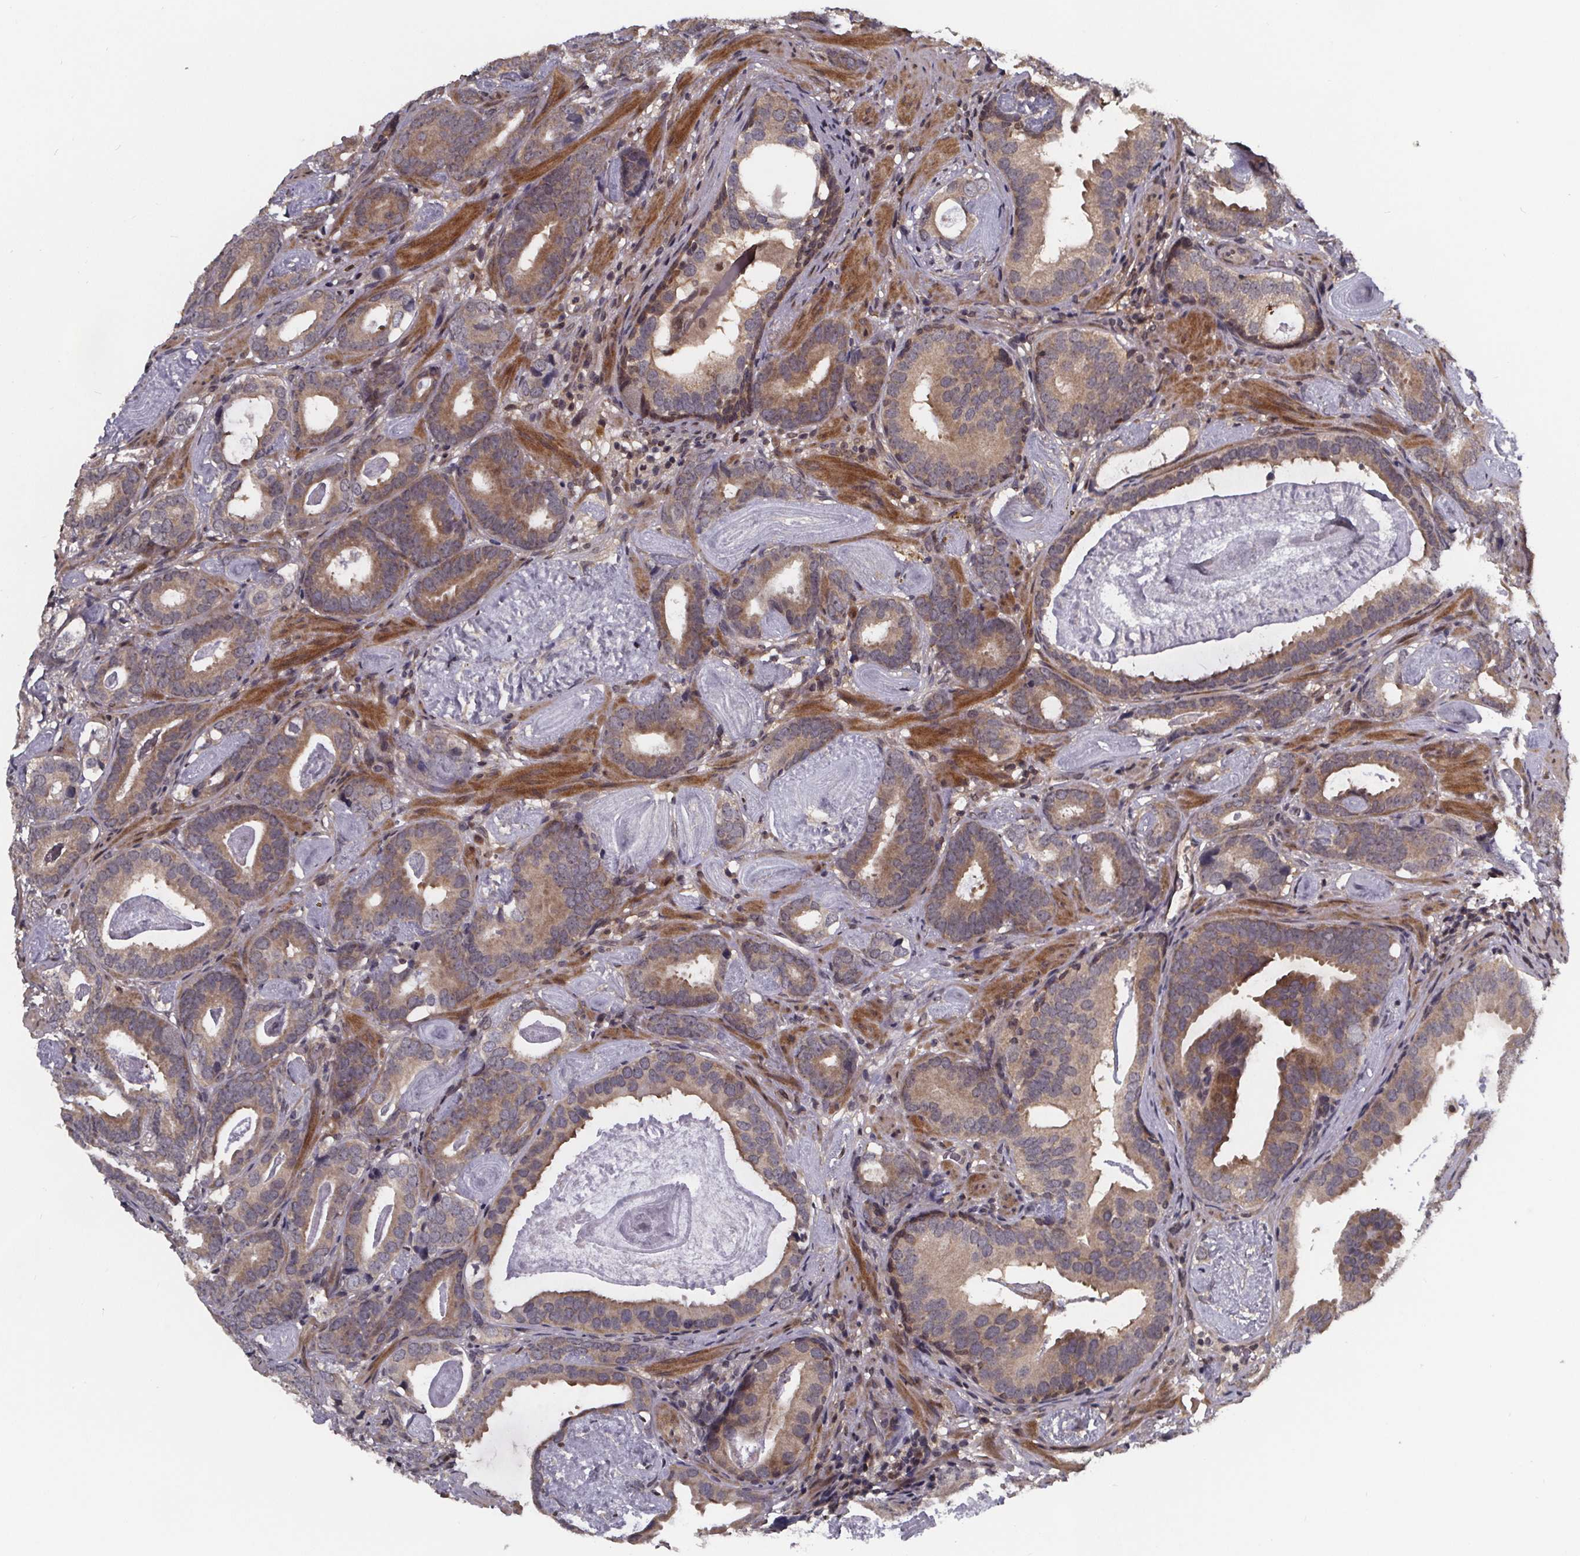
{"staining": {"intensity": "weak", "quantity": ">75%", "location": "cytoplasmic/membranous"}, "tissue": "prostate cancer", "cell_type": "Tumor cells", "image_type": "cancer", "snomed": [{"axis": "morphology", "description": "Adenocarcinoma, Low grade"}, {"axis": "topography", "description": "Prostate and seminal vesicle, NOS"}], "caption": "DAB immunohistochemical staining of prostate cancer (low-grade adenocarcinoma) displays weak cytoplasmic/membranous protein staining in approximately >75% of tumor cells.", "gene": "FN3KRP", "patient": {"sex": "male", "age": 71}}